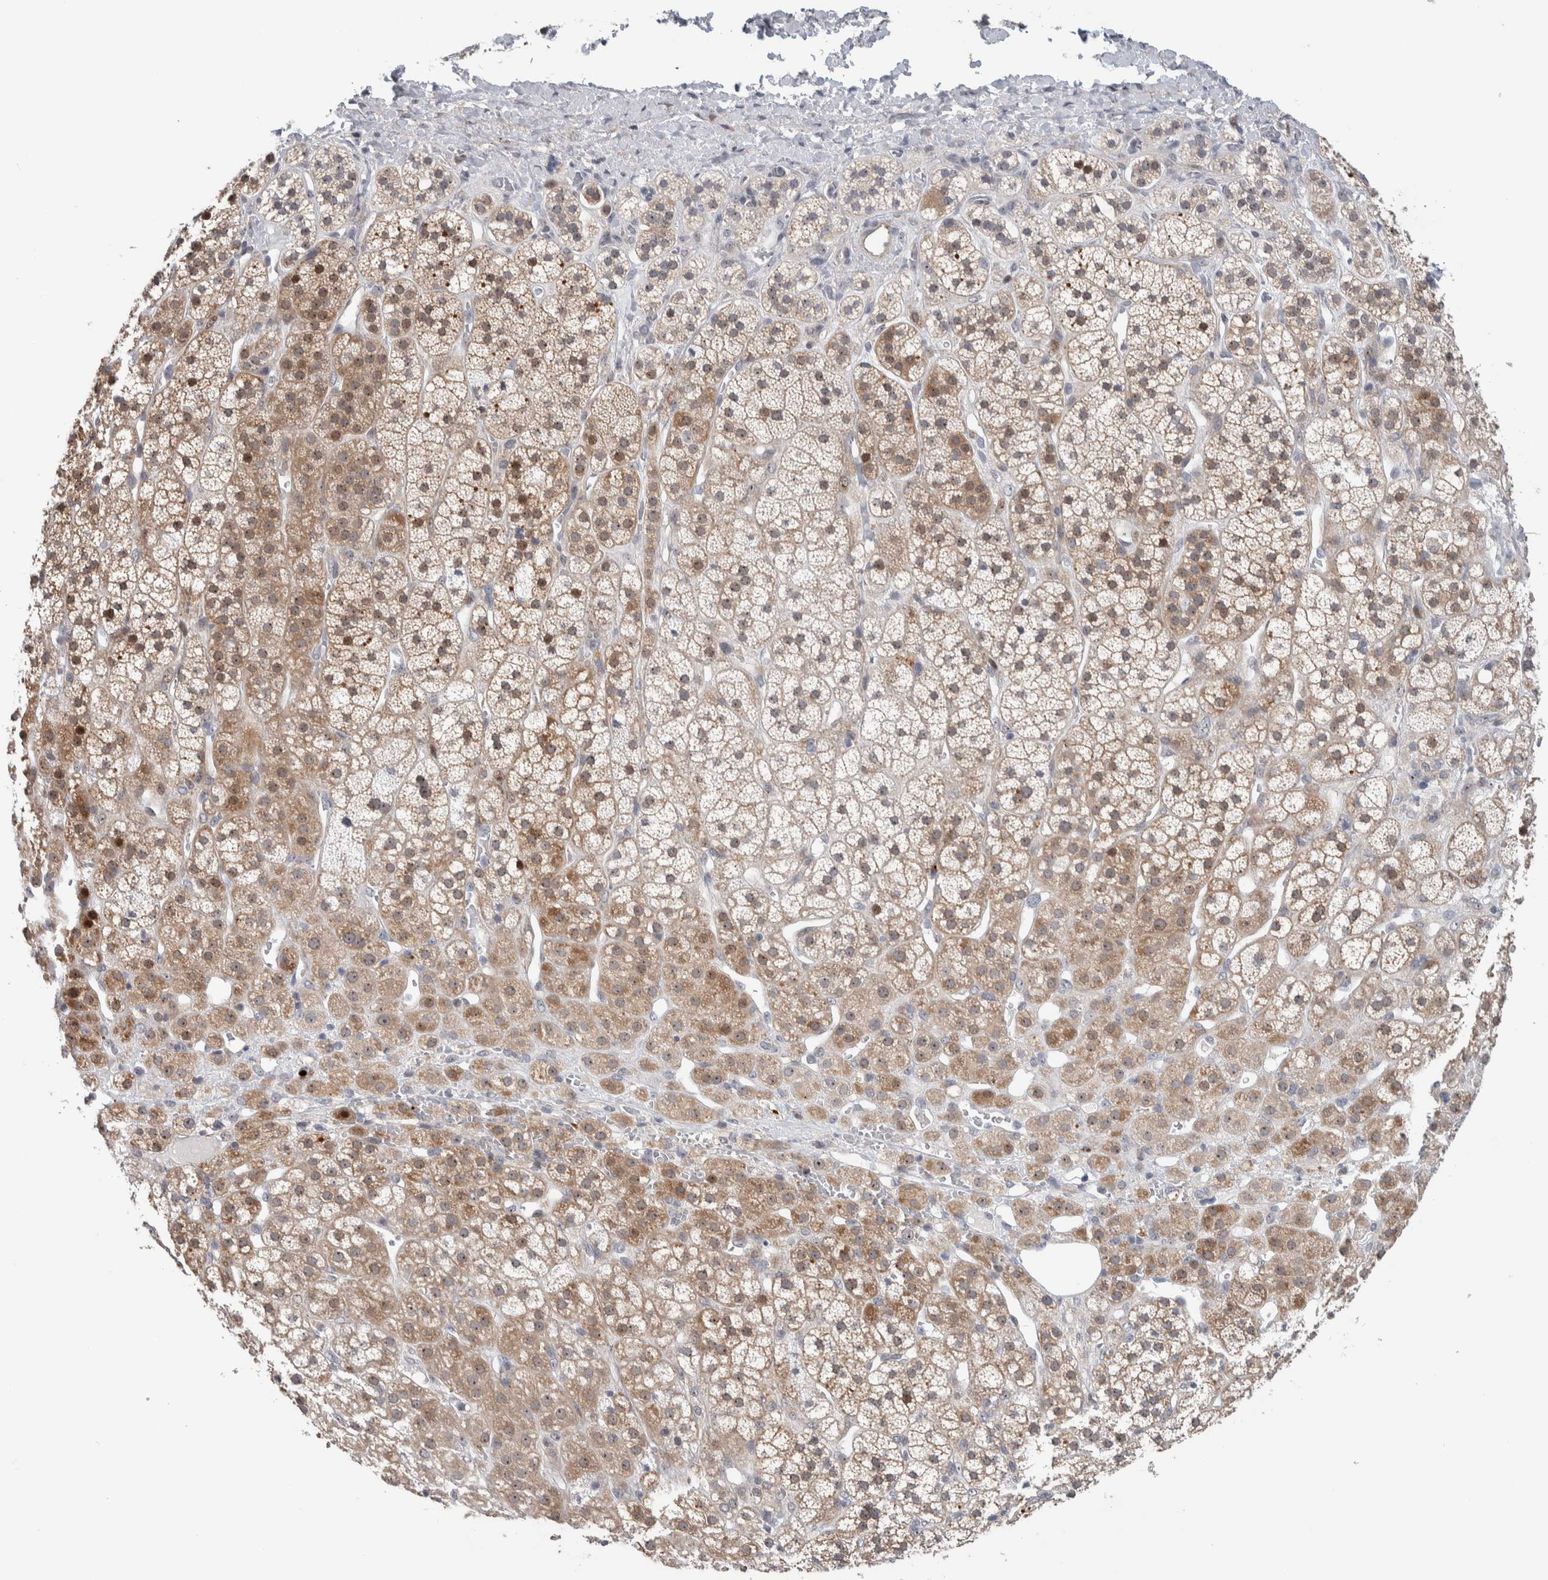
{"staining": {"intensity": "moderate", "quantity": ">75%", "location": "cytoplasmic/membranous"}, "tissue": "adrenal gland", "cell_type": "Glandular cells", "image_type": "normal", "snomed": [{"axis": "morphology", "description": "Normal tissue, NOS"}, {"axis": "topography", "description": "Adrenal gland"}], "caption": "Protein analysis of unremarkable adrenal gland exhibits moderate cytoplasmic/membranous staining in approximately >75% of glandular cells. The staining is performed using DAB (3,3'-diaminobenzidine) brown chromogen to label protein expression. The nuclei are counter-stained blue using hematoxylin.", "gene": "PRRG4", "patient": {"sex": "male", "age": 56}}